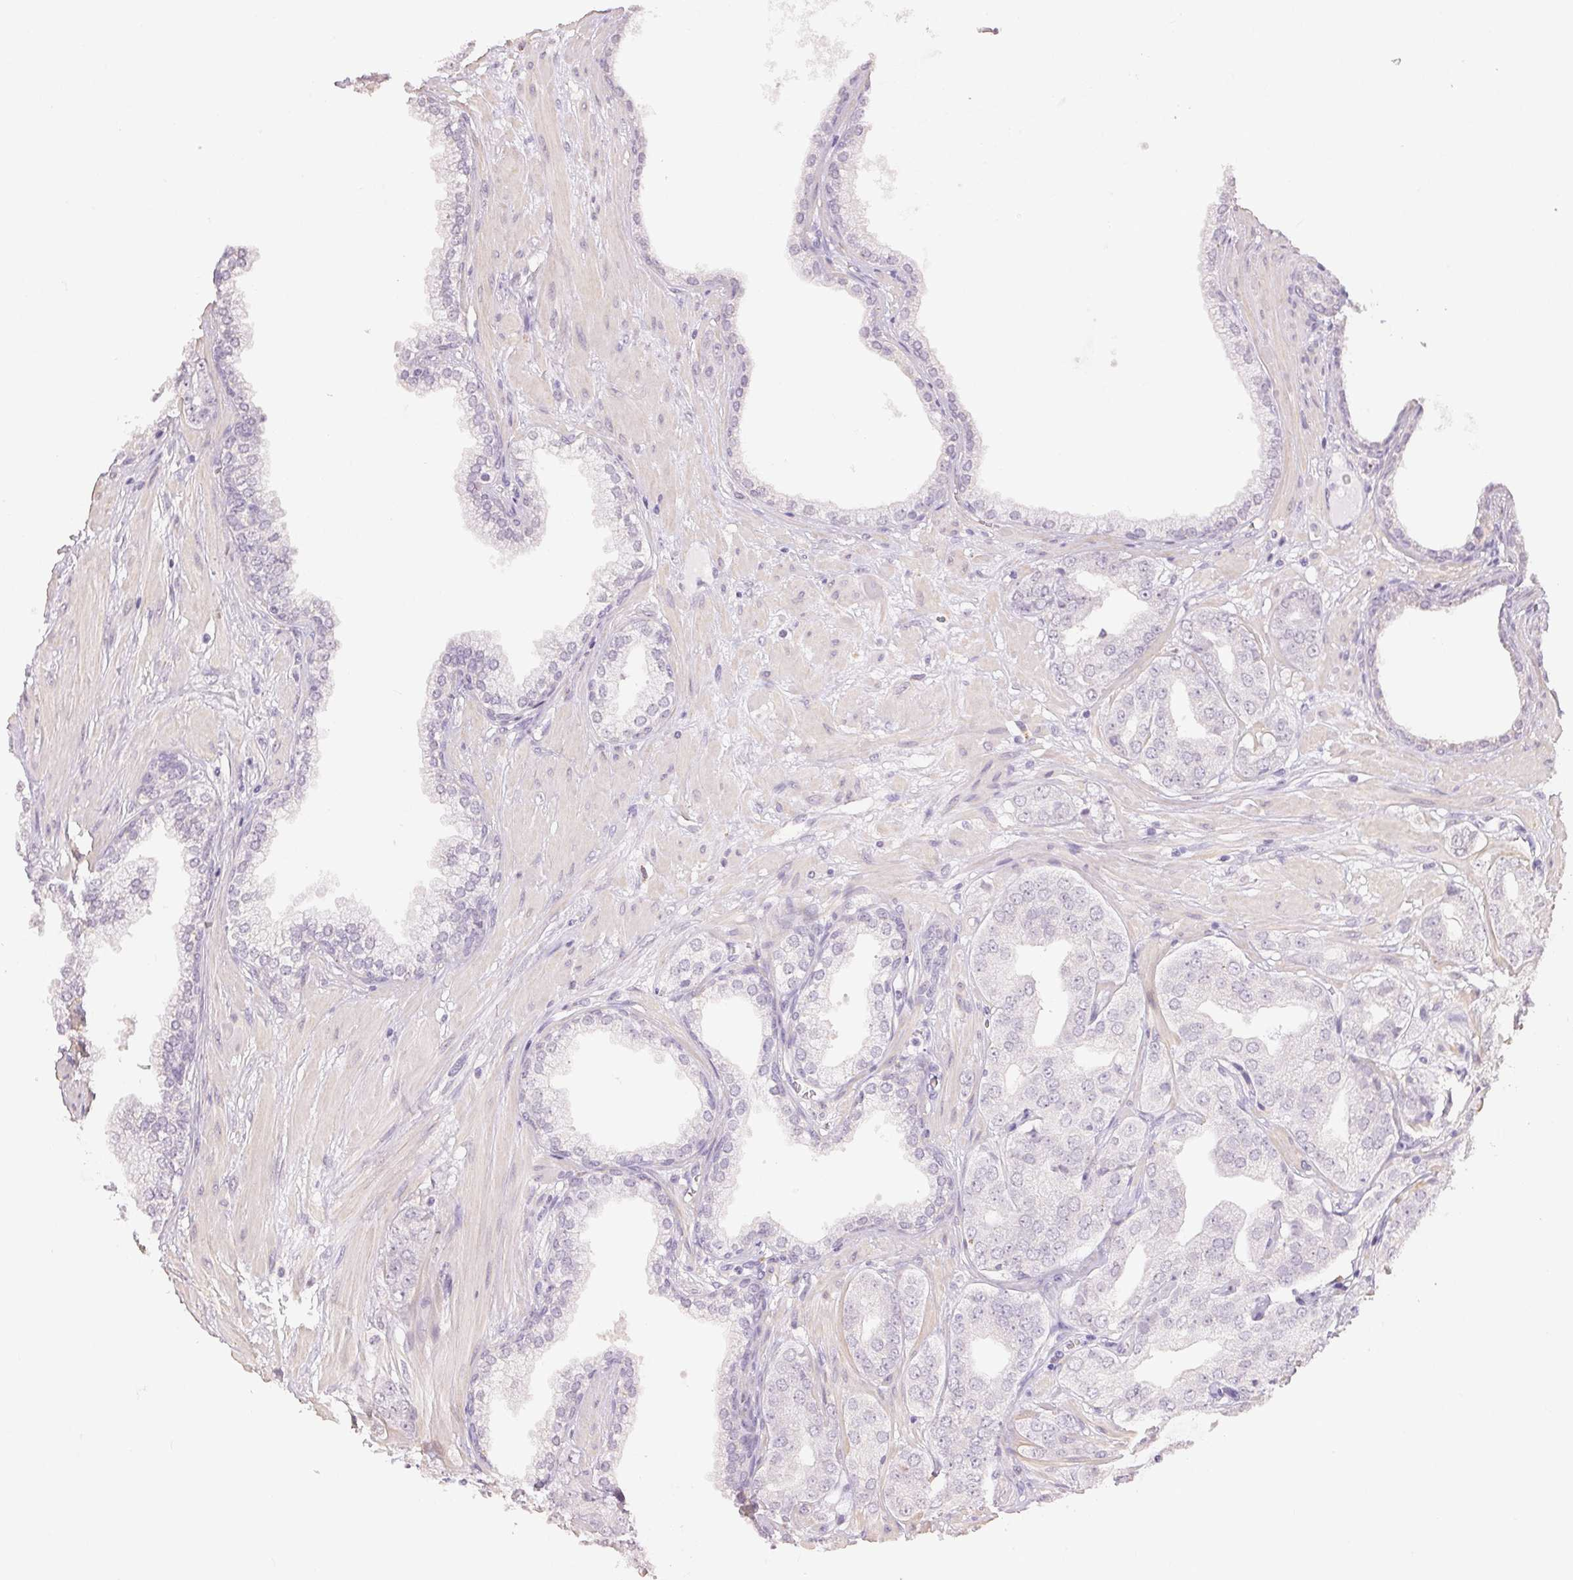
{"staining": {"intensity": "negative", "quantity": "none", "location": "none"}, "tissue": "prostate cancer", "cell_type": "Tumor cells", "image_type": "cancer", "snomed": [{"axis": "morphology", "description": "Adenocarcinoma, Low grade"}, {"axis": "topography", "description": "Prostate"}], "caption": "A high-resolution image shows immunohistochemistry (IHC) staining of prostate cancer, which displays no significant positivity in tumor cells.", "gene": "TMEM174", "patient": {"sex": "male", "age": 60}}